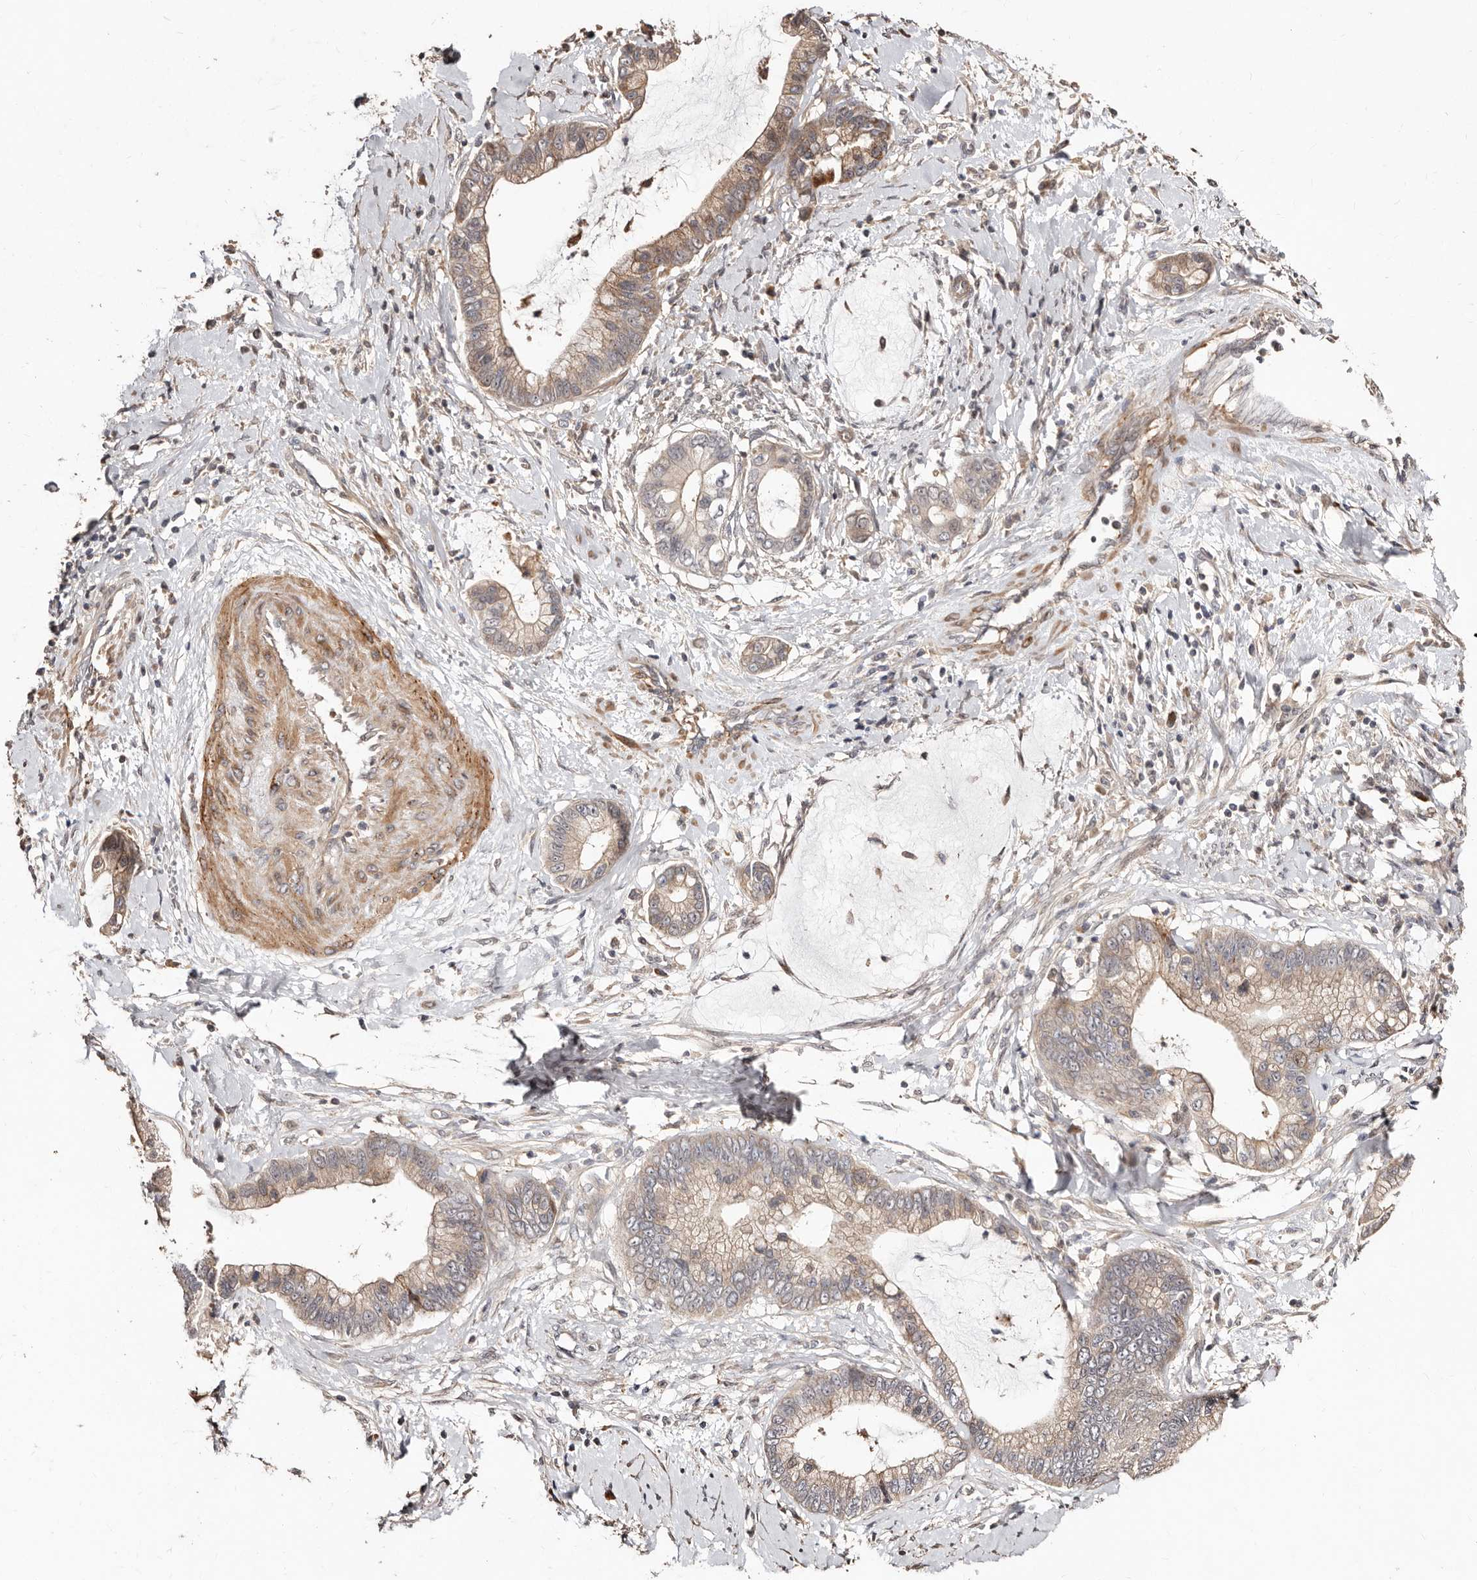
{"staining": {"intensity": "moderate", "quantity": "<25%", "location": "cytoplasmic/membranous"}, "tissue": "cervical cancer", "cell_type": "Tumor cells", "image_type": "cancer", "snomed": [{"axis": "morphology", "description": "Adenocarcinoma, NOS"}, {"axis": "topography", "description": "Cervix"}], "caption": "Immunohistochemical staining of human adenocarcinoma (cervical) reveals low levels of moderate cytoplasmic/membranous staining in approximately <25% of tumor cells. (DAB (3,3'-diaminobenzidine) IHC with brightfield microscopy, high magnification).", "gene": "APOL6", "patient": {"sex": "female", "age": 44}}